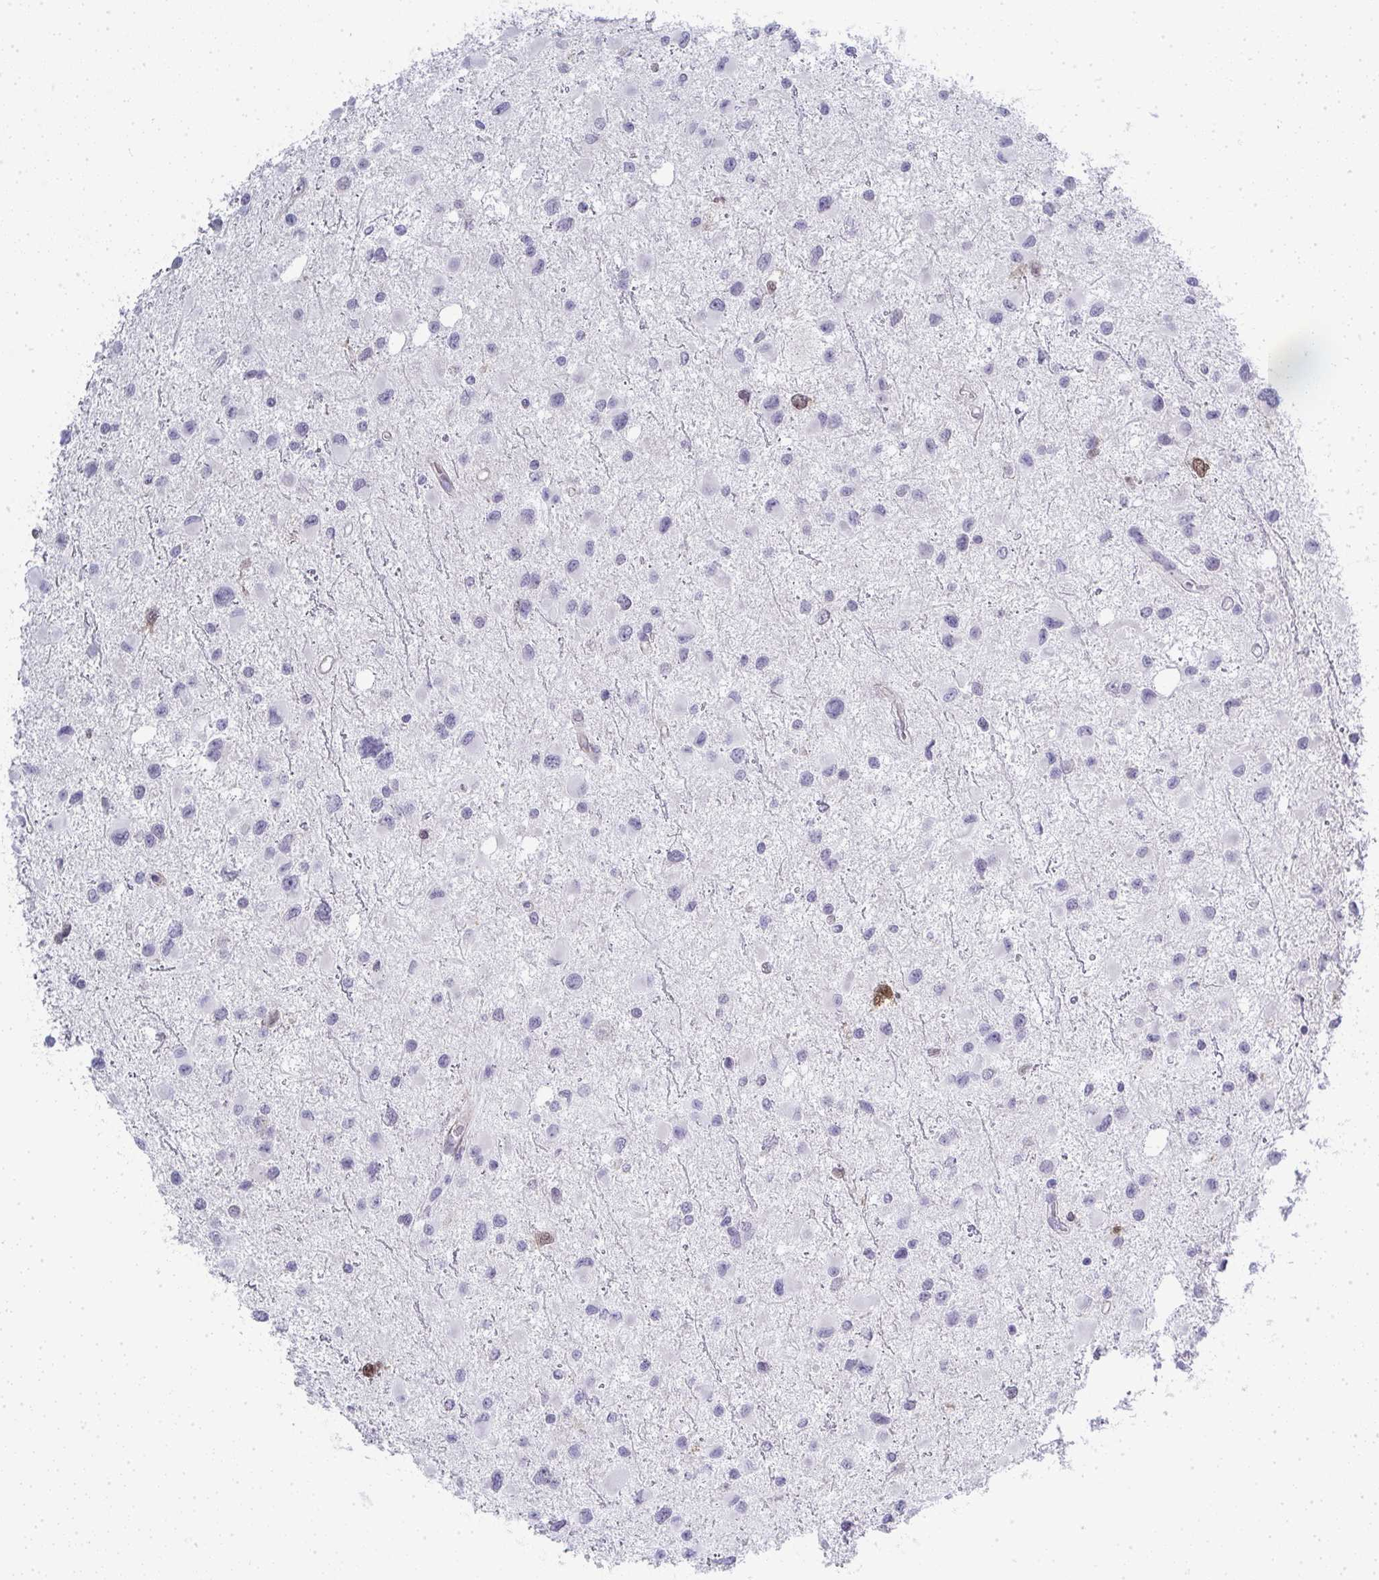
{"staining": {"intensity": "negative", "quantity": "none", "location": "none"}, "tissue": "glioma", "cell_type": "Tumor cells", "image_type": "cancer", "snomed": [{"axis": "morphology", "description": "Glioma, malignant, Low grade"}, {"axis": "topography", "description": "Brain"}], "caption": "High power microscopy photomicrograph of an immunohistochemistry image of malignant glioma (low-grade), revealing no significant positivity in tumor cells.", "gene": "UBE2S", "patient": {"sex": "female", "age": 32}}